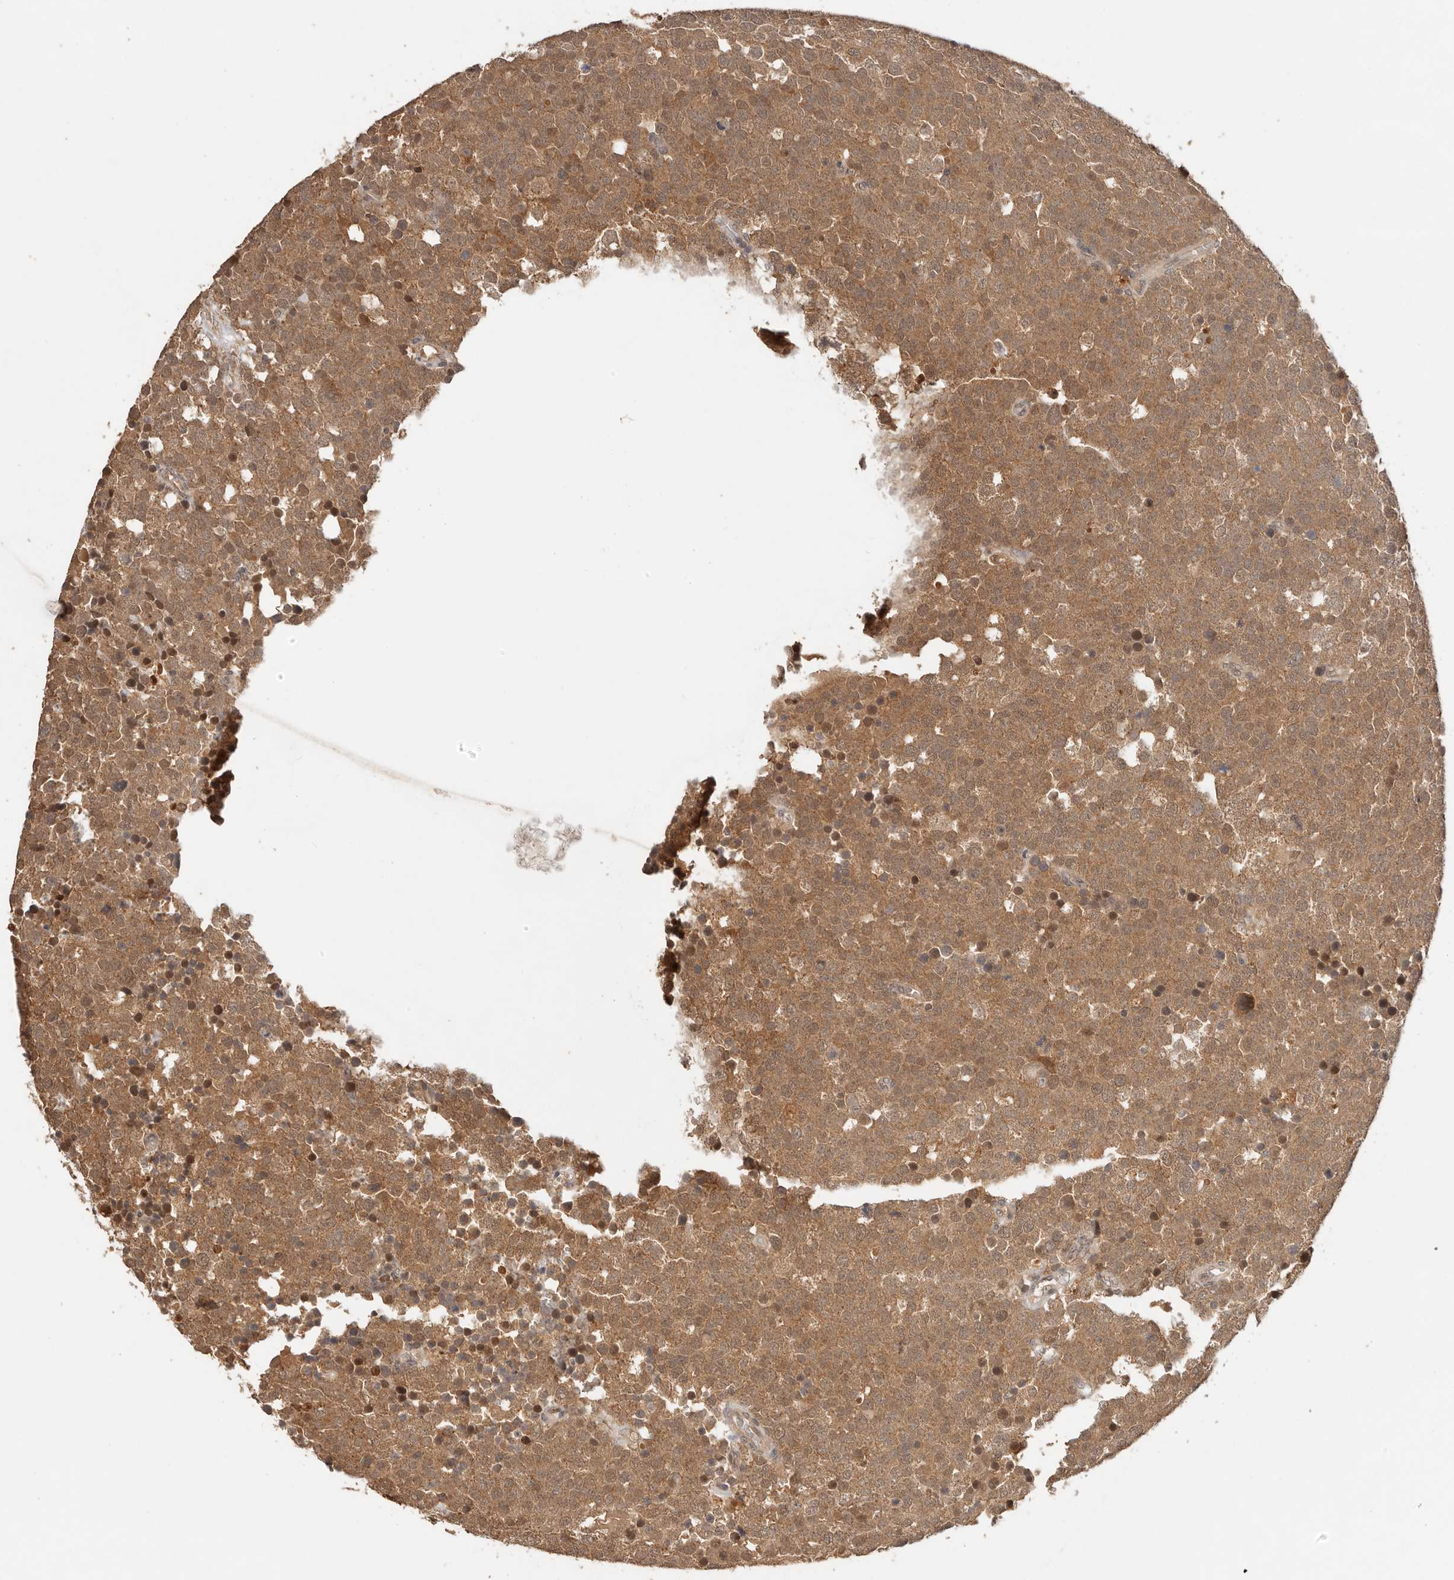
{"staining": {"intensity": "moderate", "quantity": ">75%", "location": "cytoplasmic/membranous"}, "tissue": "testis cancer", "cell_type": "Tumor cells", "image_type": "cancer", "snomed": [{"axis": "morphology", "description": "Seminoma, NOS"}, {"axis": "topography", "description": "Testis"}], "caption": "Immunohistochemical staining of human testis cancer (seminoma) displays medium levels of moderate cytoplasmic/membranous expression in about >75% of tumor cells. The staining is performed using DAB (3,3'-diaminobenzidine) brown chromogen to label protein expression. The nuclei are counter-stained blue using hematoxylin.", "gene": "PSMA5", "patient": {"sex": "male", "age": 71}}